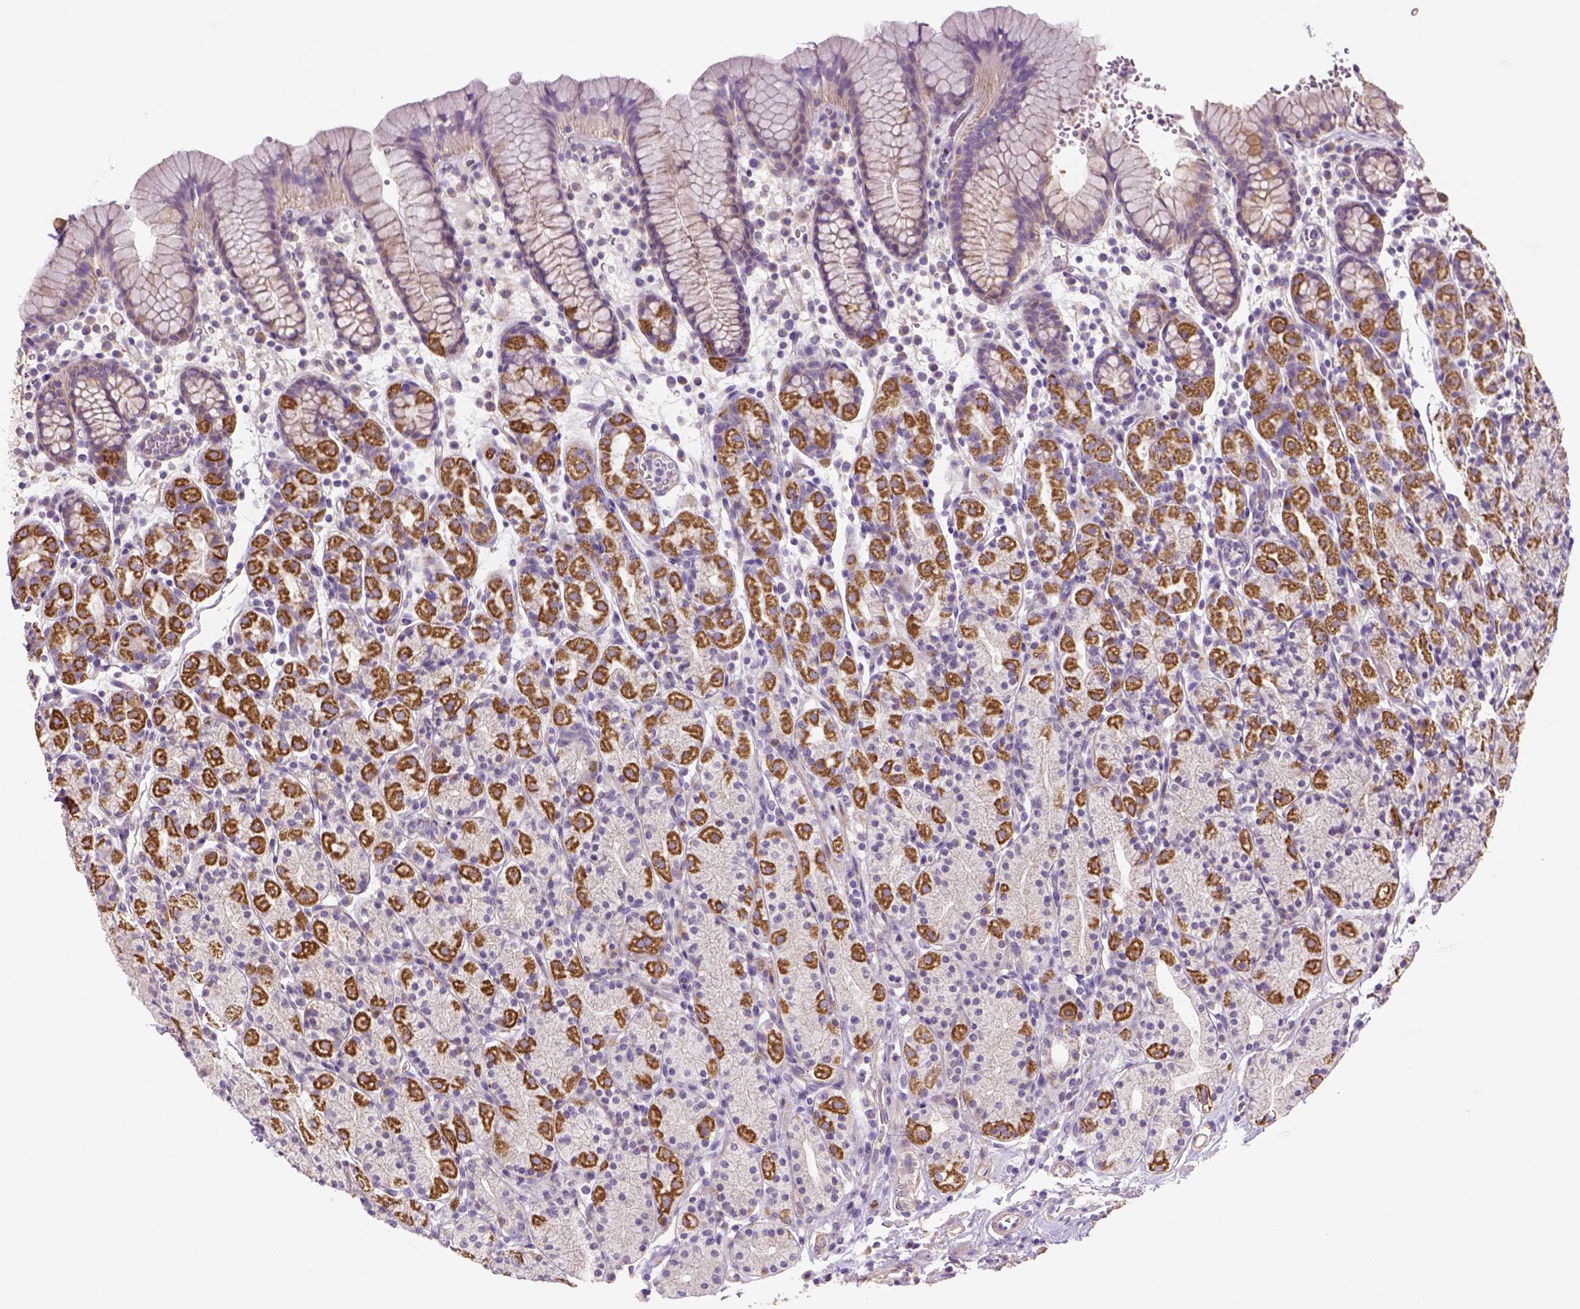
{"staining": {"intensity": "moderate", "quantity": "<25%", "location": "cytoplasmic/membranous"}, "tissue": "stomach", "cell_type": "Glandular cells", "image_type": "normal", "snomed": [{"axis": "morphology", "description": "Normal tissue, NOS"}, {"axis": "topography", "description": "Stomach, upper"}, {"axis": "topography", "description": "Stomach"}], "caption": "Immunohistochemical staining of unremarkable human stomach displays low levels of moderate cytoplasmic/membranous positivity in about <25% of glandular cells.", "gene": "HTRA1", "patient": {"sex": "male", "age": 62}}